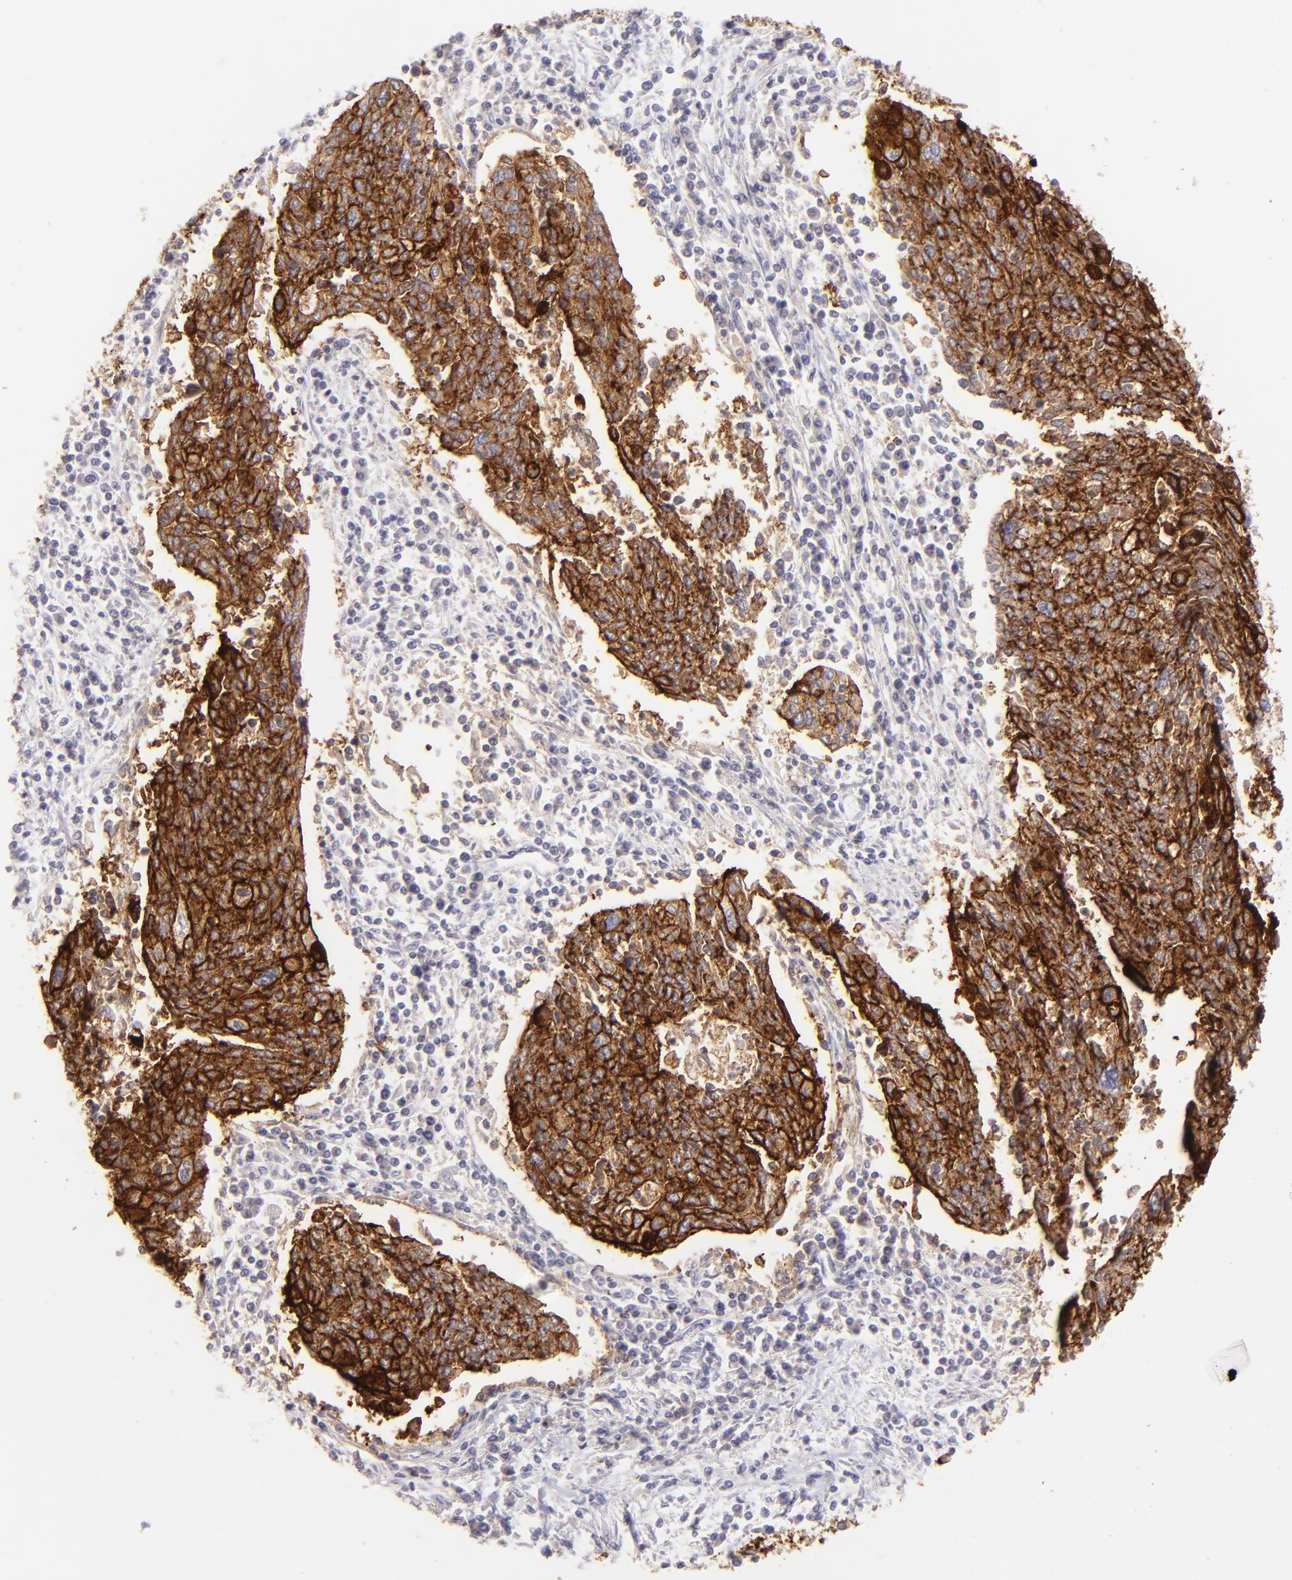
{"staining": {"intensity": "strong", "quantity": ">75%", "location": "cytoplasmic/membranous"}, "tissue": "cervical cancer", "cell_type": "Tumor cells", "image_type": "cancer", "snomed": [{"axis": "morphology", "description": "Squamous cell carcinoma, NOS"}, {"axis": "topography", "description": "Cervix"}], "caption": "Immunohistochemical staining of human cervical squamous cell carcinoma demonstrates high levels of strong cytoplasmic/membranous staining in about >75% of tumor cells.", "gene": "CLDN4", "patient": {"sex": "female", "age": 40}}